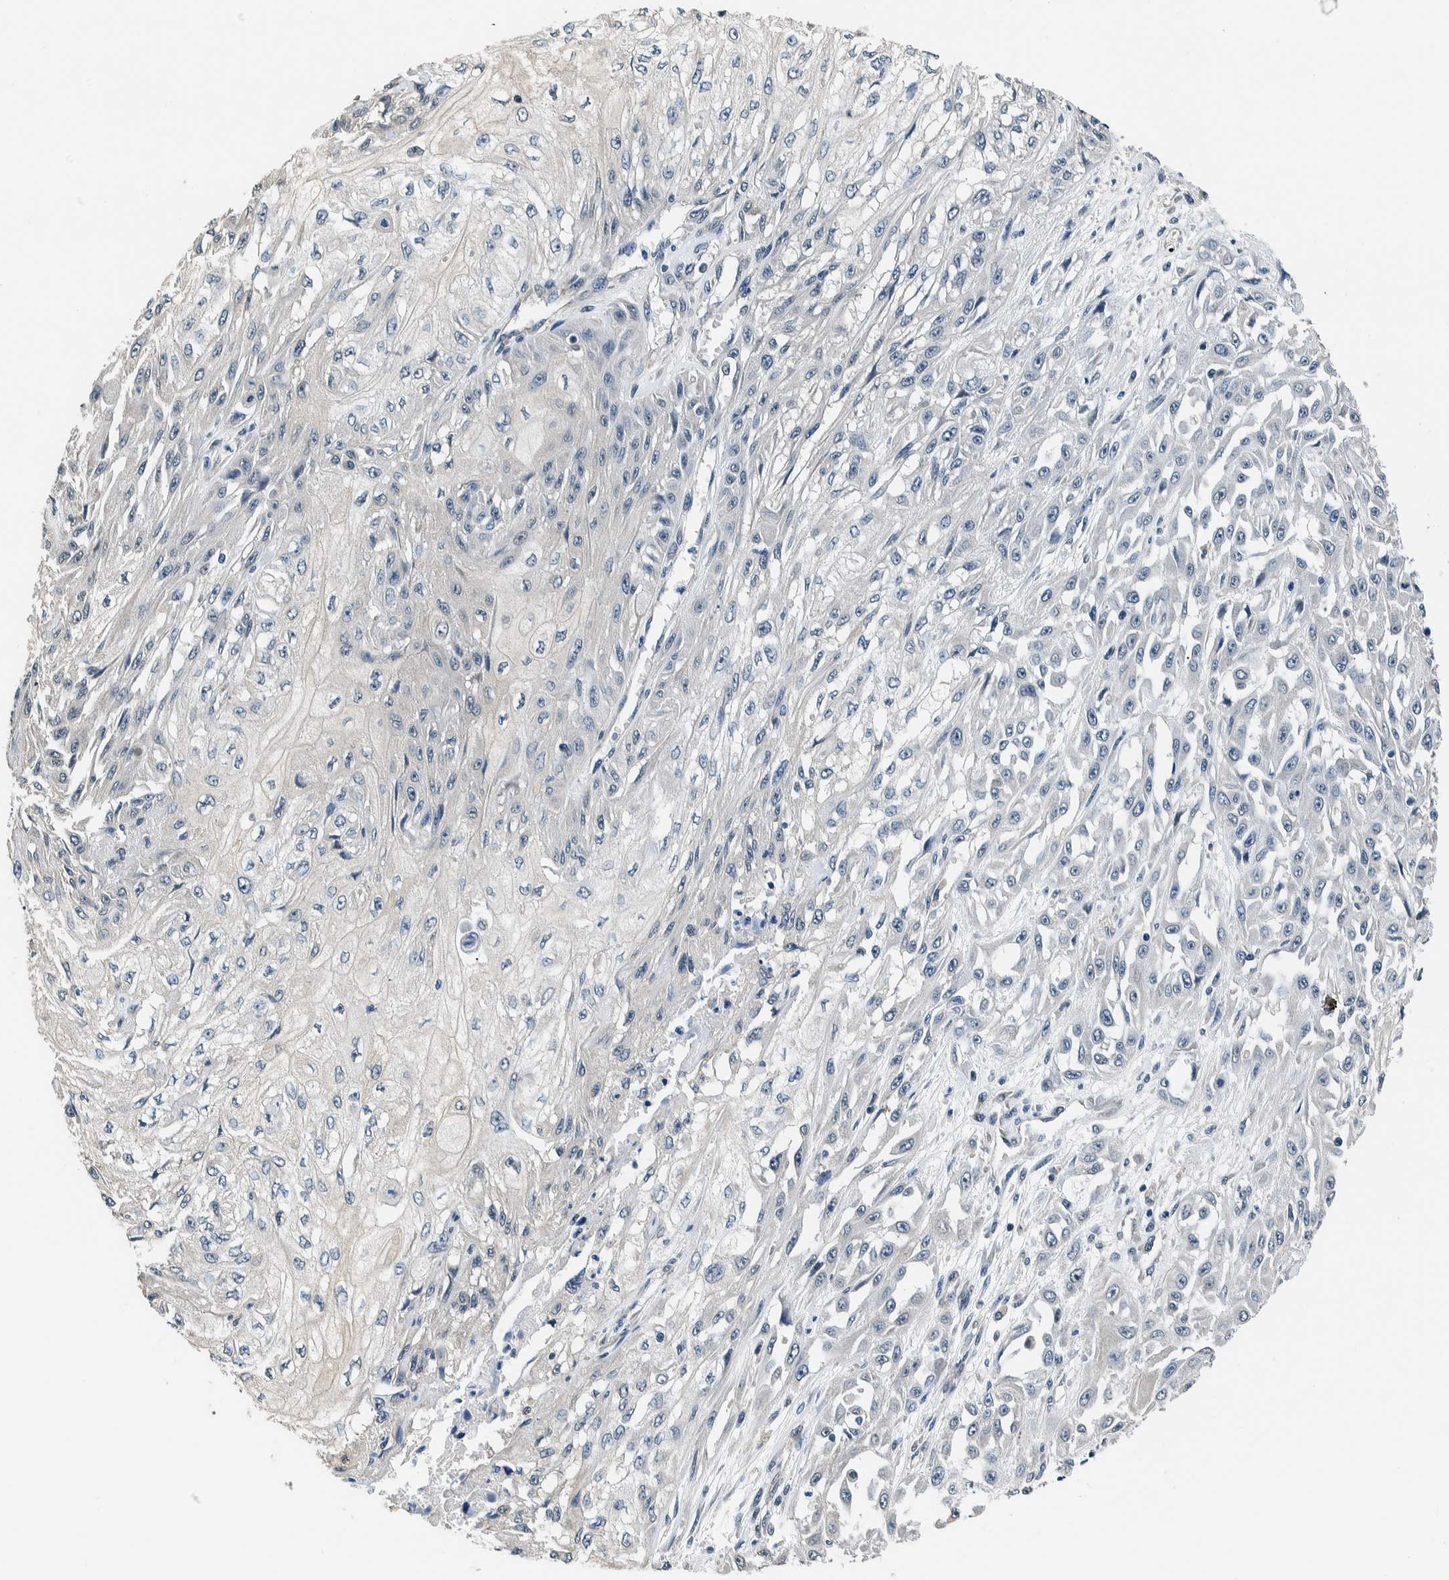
{"staining": {"intensity": "negative", "quantity": "none", "location": "none"}, "tissue": "skin cancer", "cell_type": "Tumor cells", "image_type": "cancer", "snomed": [{"axis": "morphology", "description": "Squamous cell carcinoma, NOS"}, {"axis": "morphology", "description": "Squamous cell carcinoma, metastatic, NOS"}, {"axis": "topography", "description": "Skin"}, {"axis": "topography", "description": "Lymph node"}], "caption": "This is an immunohistochemistry (IHC) image of skin cancer. There is no staining in tumor cells.", "gene": "NIBAN2", "patient": {"sex": "male", "age": 75}}